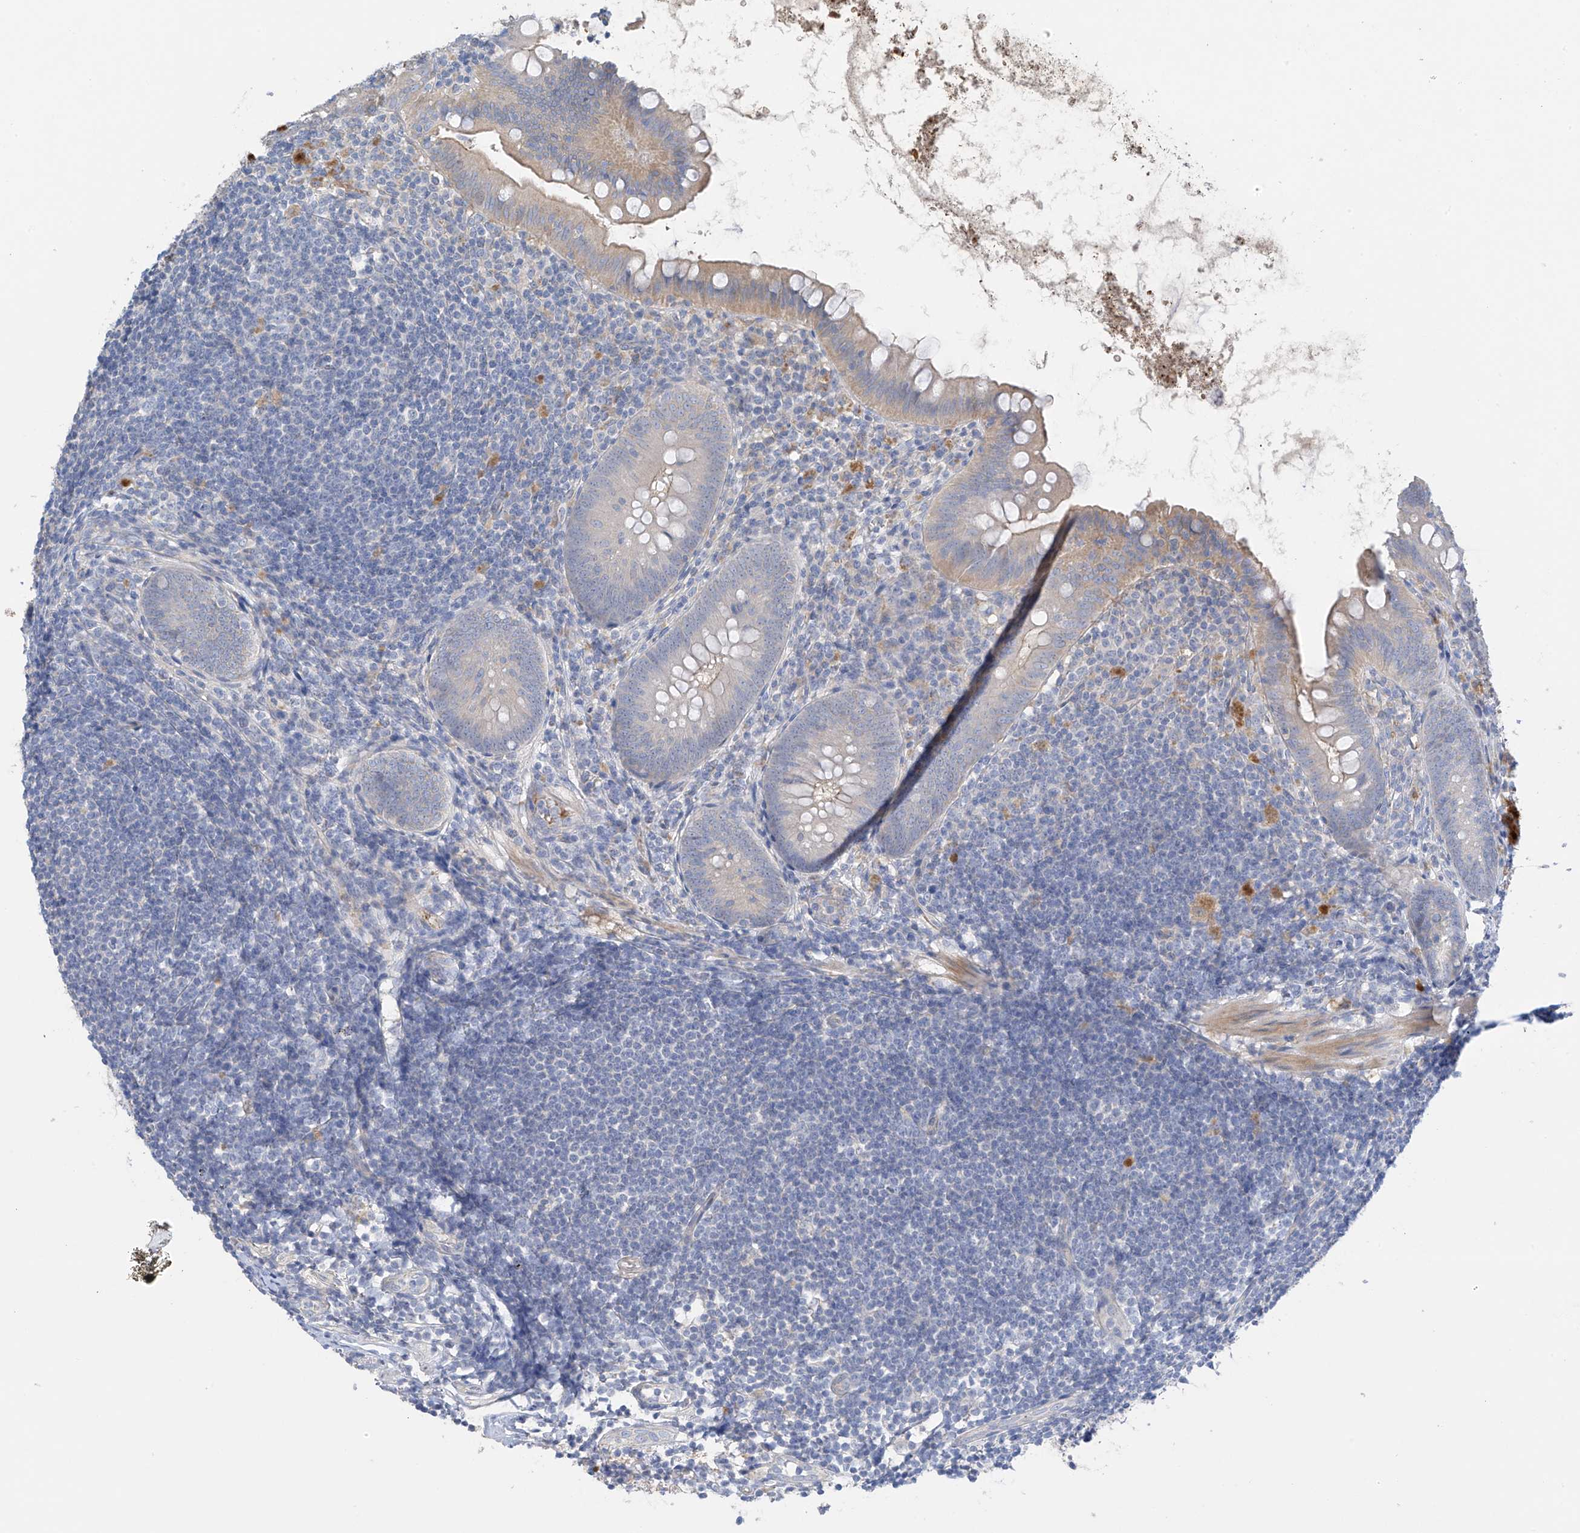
{"staining": {"intensity": "weak", "quantity": "<25%", "location": "cytoplasmic/membranous"}, "tissue": "appendix", "cell_type": "Glandular cells", "image_type": "normal", "snomed": [{"axis": "morphology", "description": "Normal tissue, NOS"}, {"axis": "topography", "description": "Appendix"}], "caption": "A micrograph of appendix stained for a protein demonstrates no brown staining in glandular cells.", "gene": "PRSS12", "patient": {"sex": "female", "age": 62}}